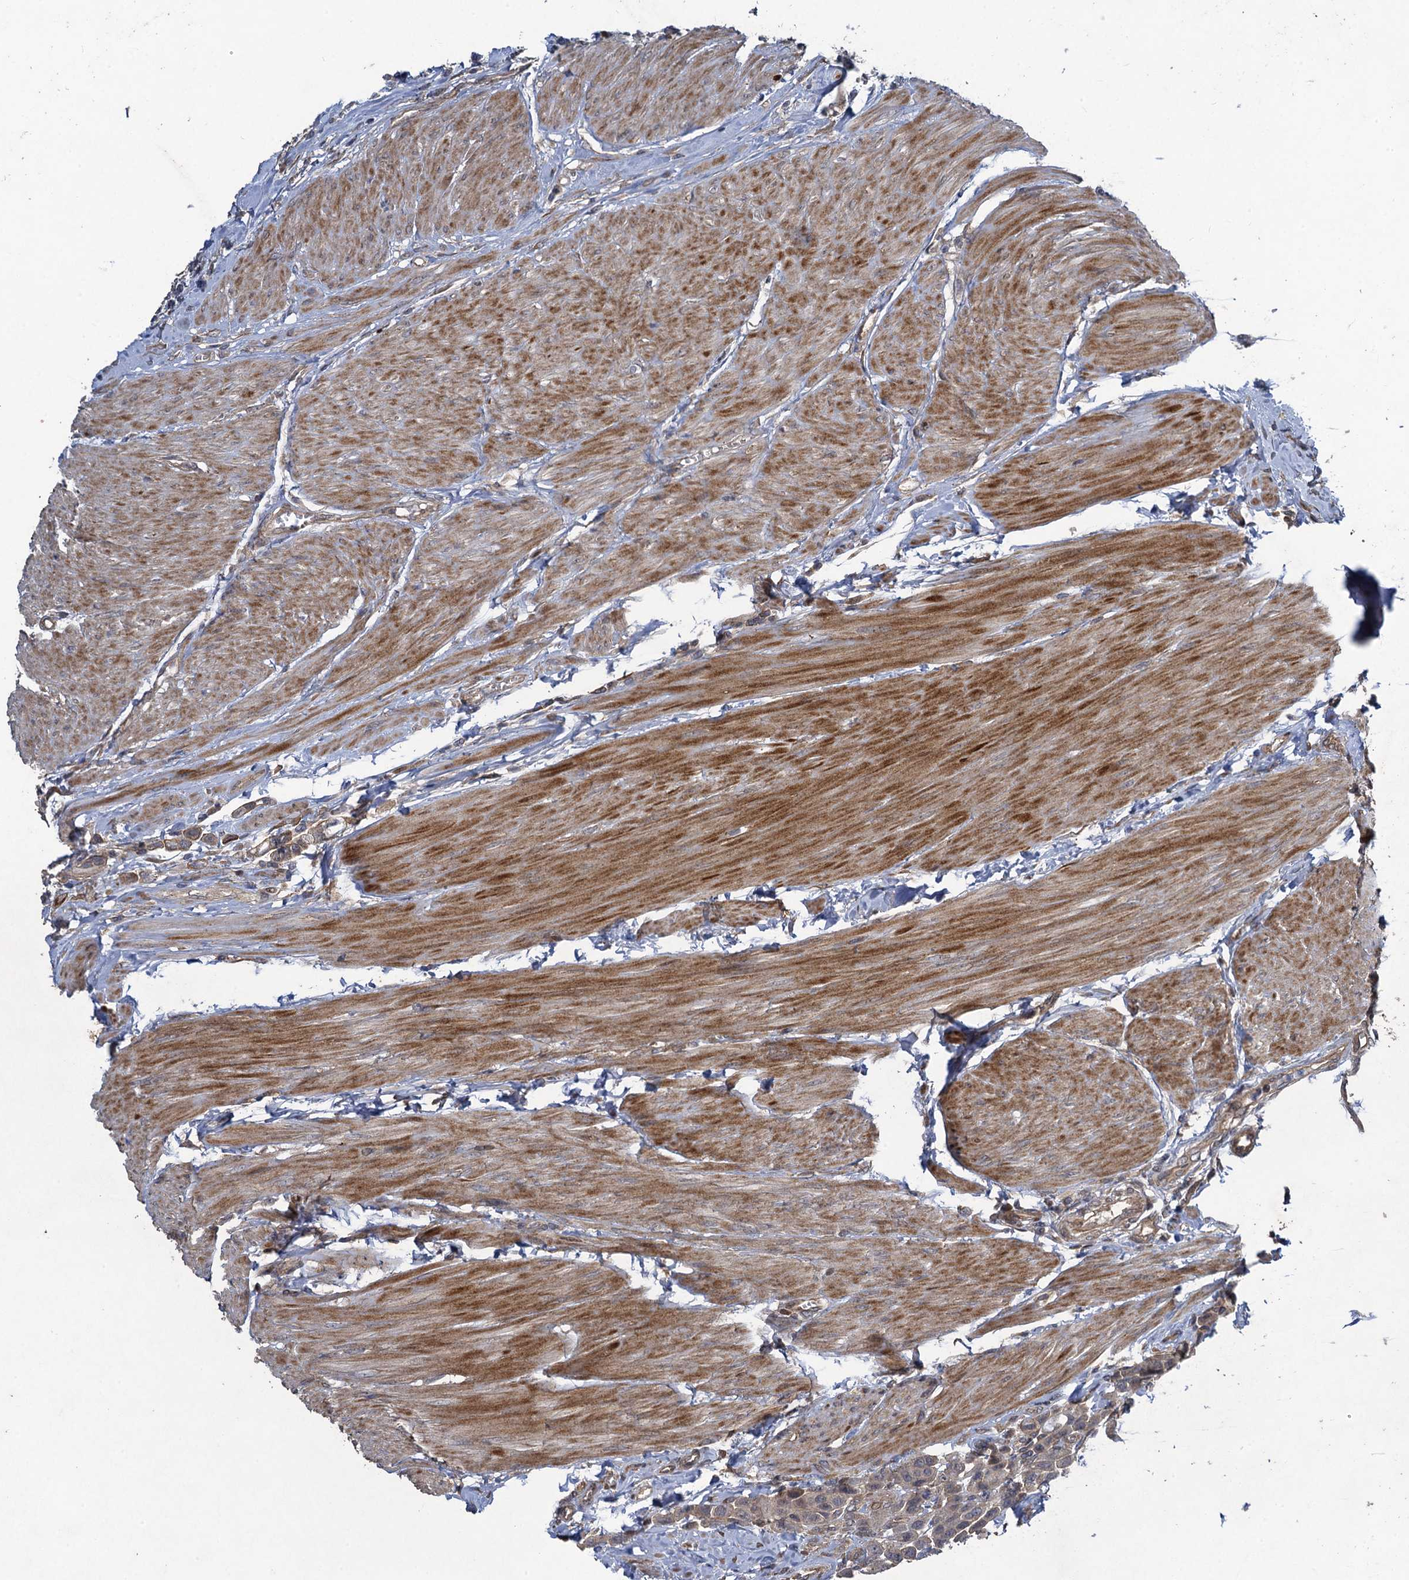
{"staining": {"intensity": "weak", "quantity": "<25%", "location": "cytoplasmic/membranous"}, "tissue": "urothelial cancer", "cell_type": "Tumor cells", "image_type": "cancer", "snomed": [{"axis": "morphology", "description": "Urothelial carcinoma, High grade"}, {"axis": "topography", "description": "Urinary bladder"}], "caption": "IHC of urothelial cancer displays no positivity in tumor cells. (DAB (3,3'-diaminobenzidine) immunohistochemistry with hematoxylin counter stain).", "gene": "NUDT22", "patient": {"sex": "male", "age": 50}}